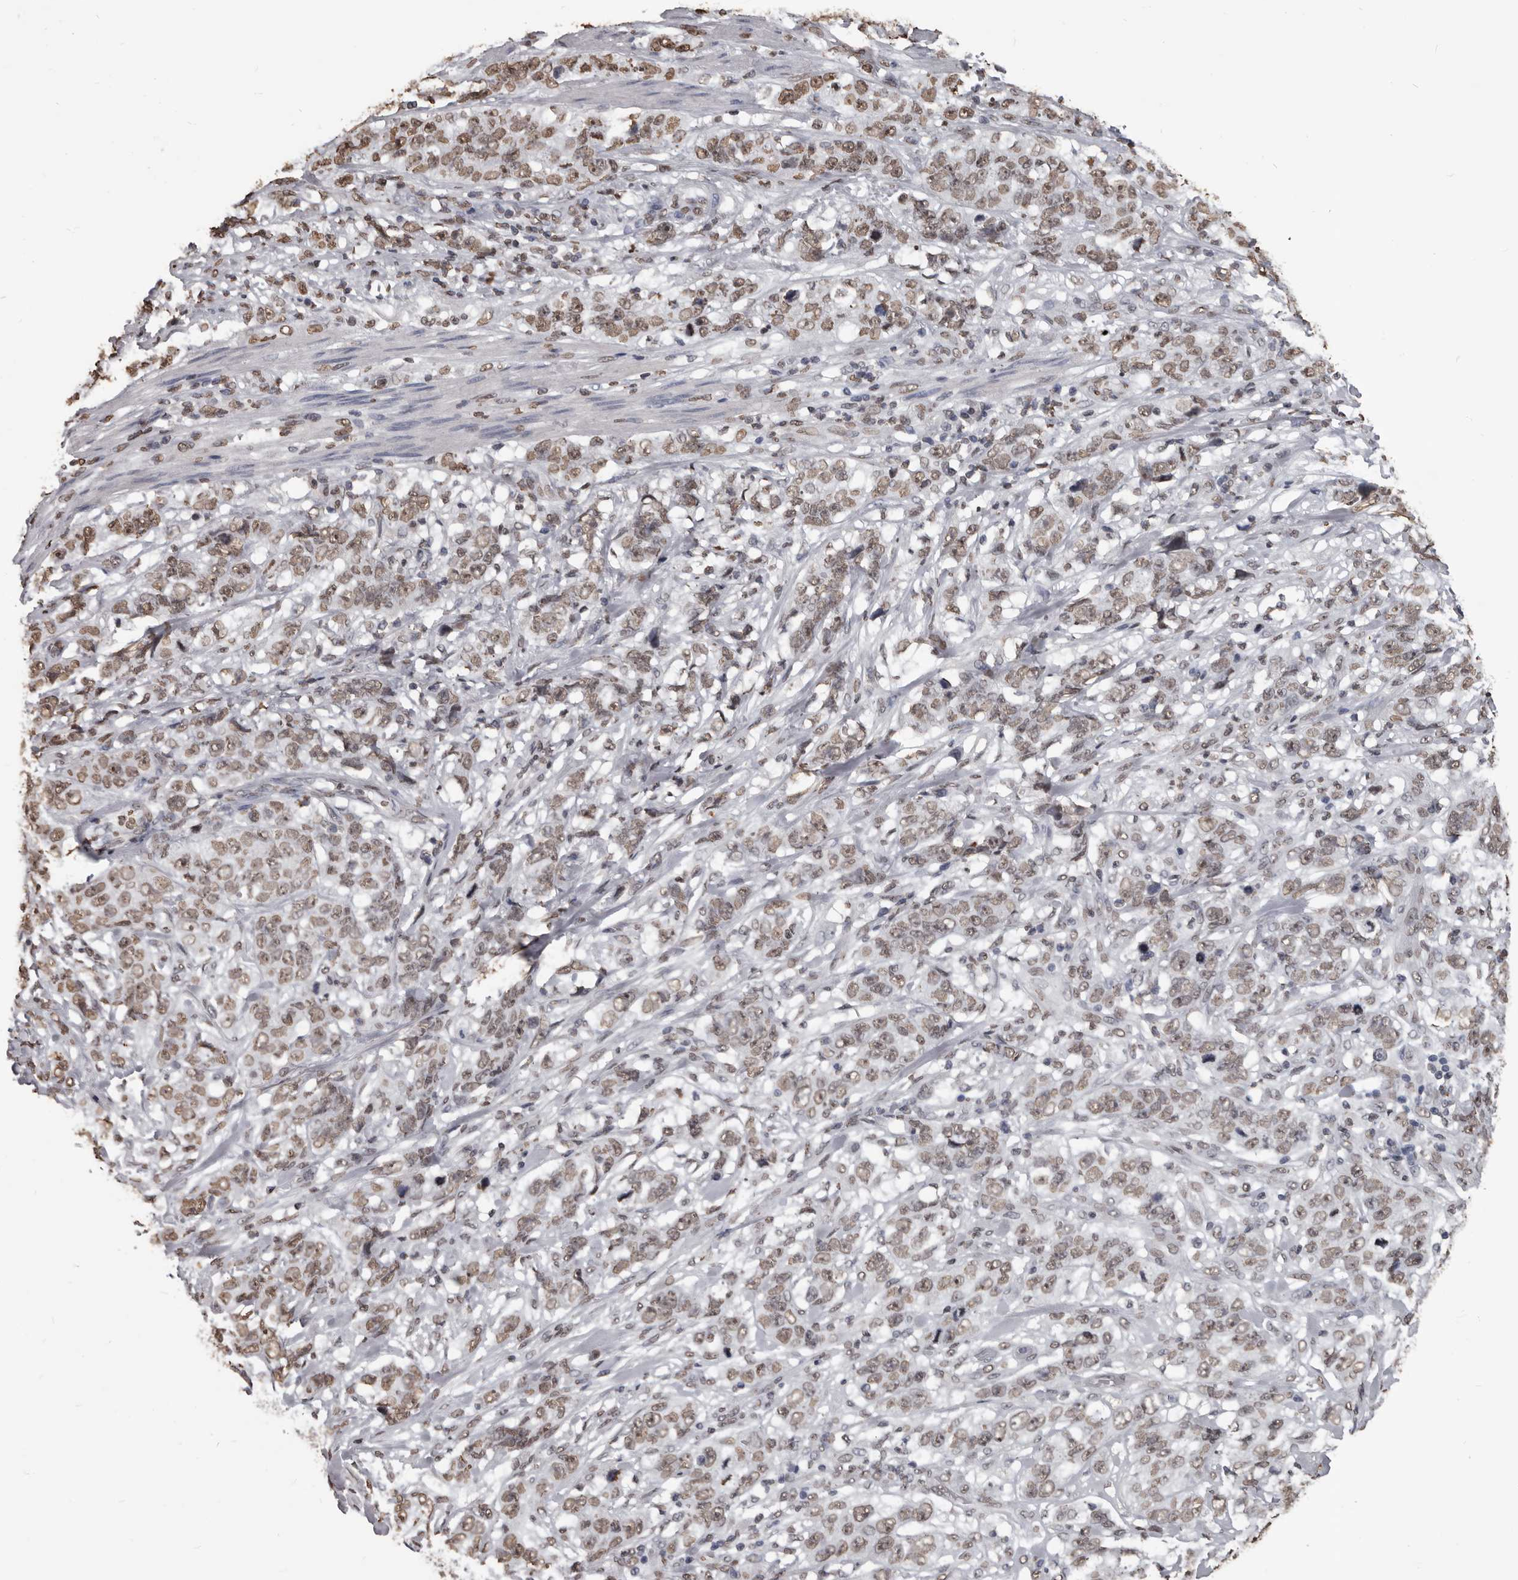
{"staining": {"intensity": "moderate", "quantity": ">75%", "location": "nuclear"}, "tissue": "stomach cancer", "cell_type": "Tumor cells", "image_type": "cancer", "snomed": [{"axis": "morphology", "description": "Adenocarcinoma, NOS"}, {"axis": "topography", "description": "Stomach"}], "caption": "Adenocarcinoma (stomach) stained with IHC reveals moderate nuclear staining in about >75% of tumor cells.", "gene": "AHR", "patient": {"sex": "male", "age": 48}}